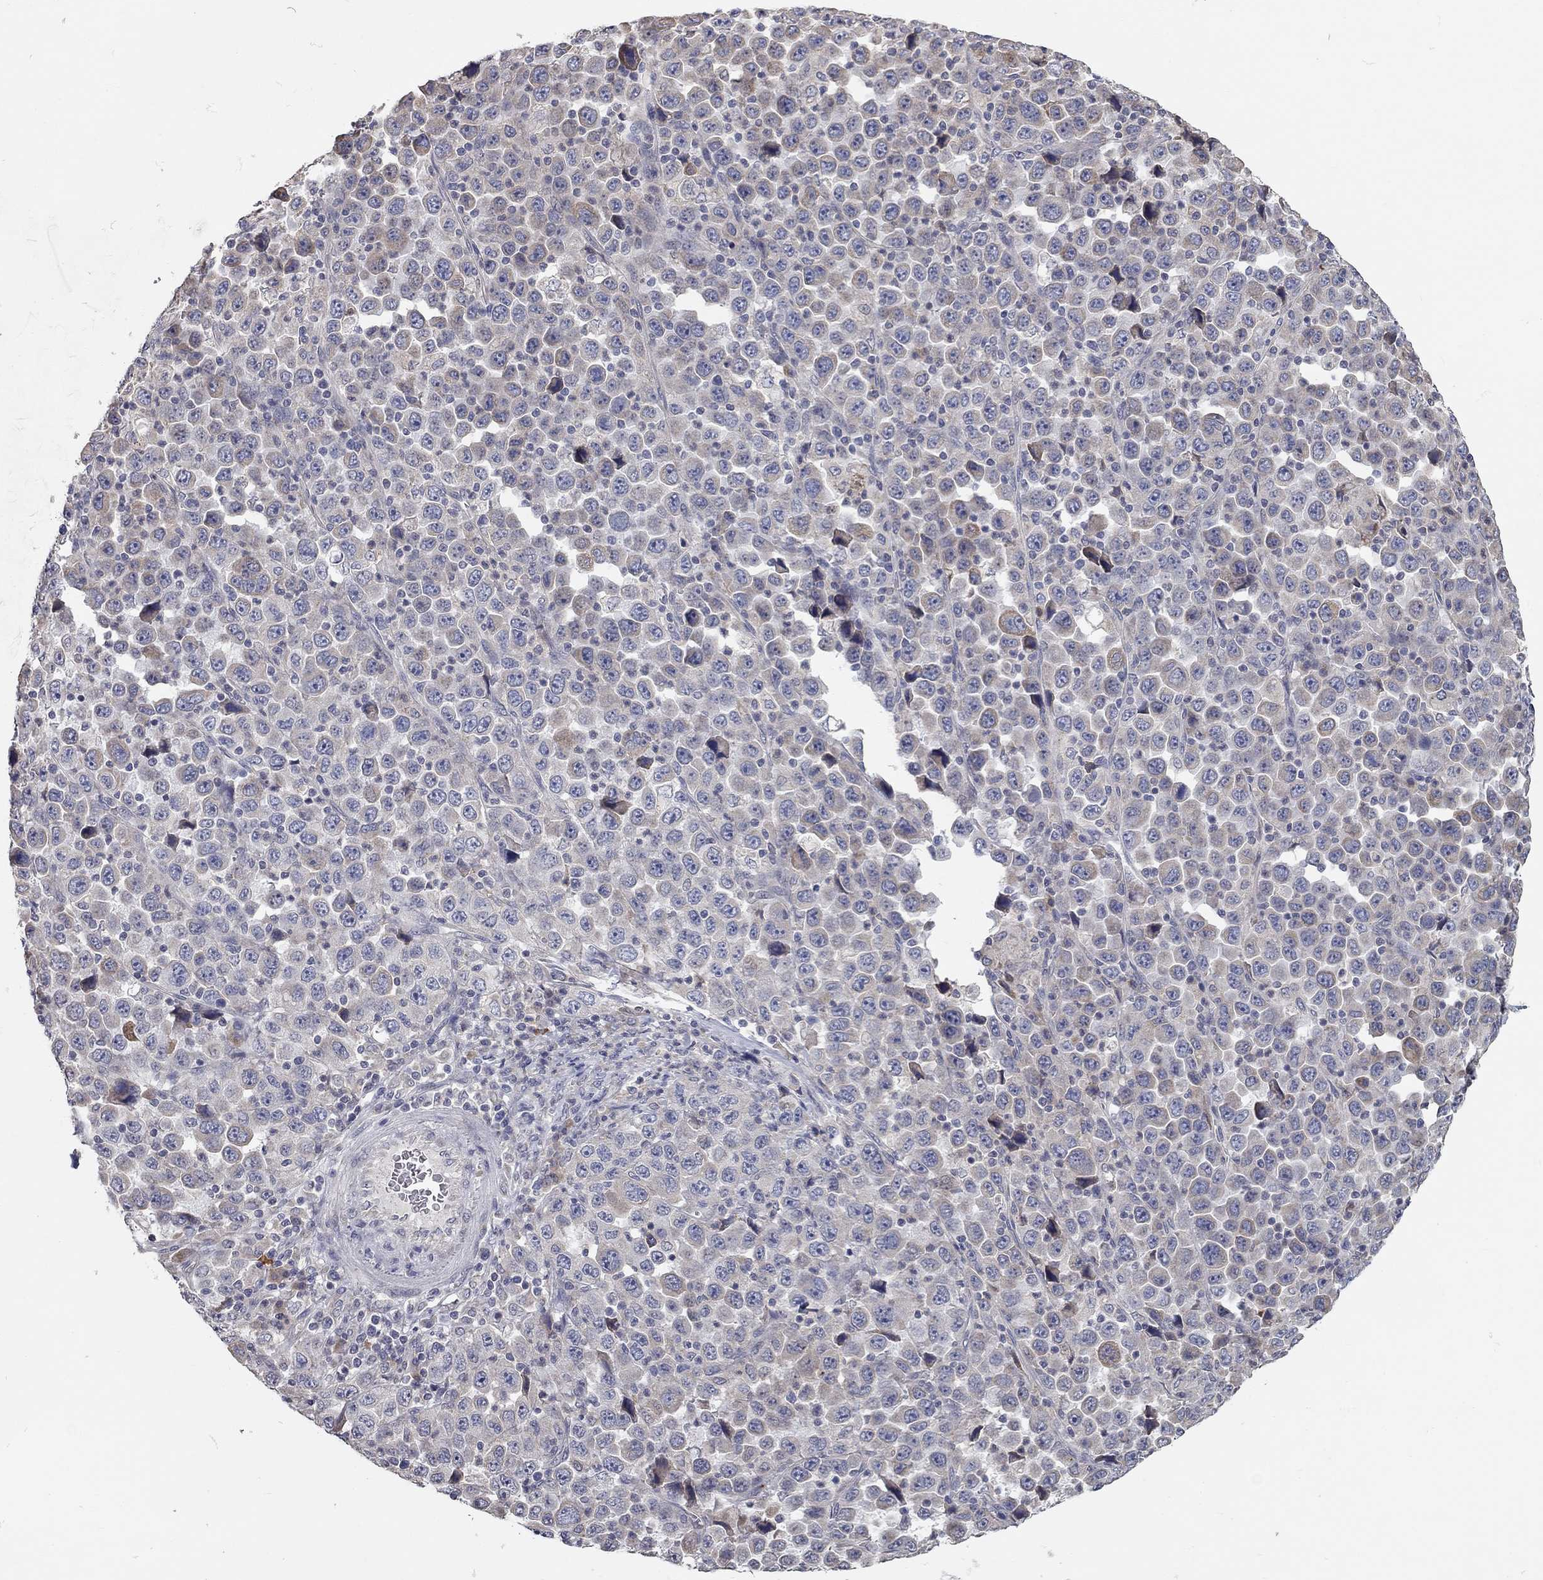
{"staining": {"intensity": "negative", "quantity": "none", "location": "none"}, "tissue": "stomach cancer", "cell_type": "Tumor cells", "image_type": "cancer", "snomed": [{"axis": "morphology", "description": "Normal tissue, NOS"}, {"axis": "morphology", "description": "Adenocarcinoma, NOS"}, {"axis": "topography", "description": "Stomach, upper"}, {"axis": "topography", "description": "Stomach"}], "caption": "Stomach cancer (adenocarcinoma) stained for a protein using IHC exhibits no expression tumor cells.", "gene": "XAGE2", "patient": {"sex": "male", "age": 59}}